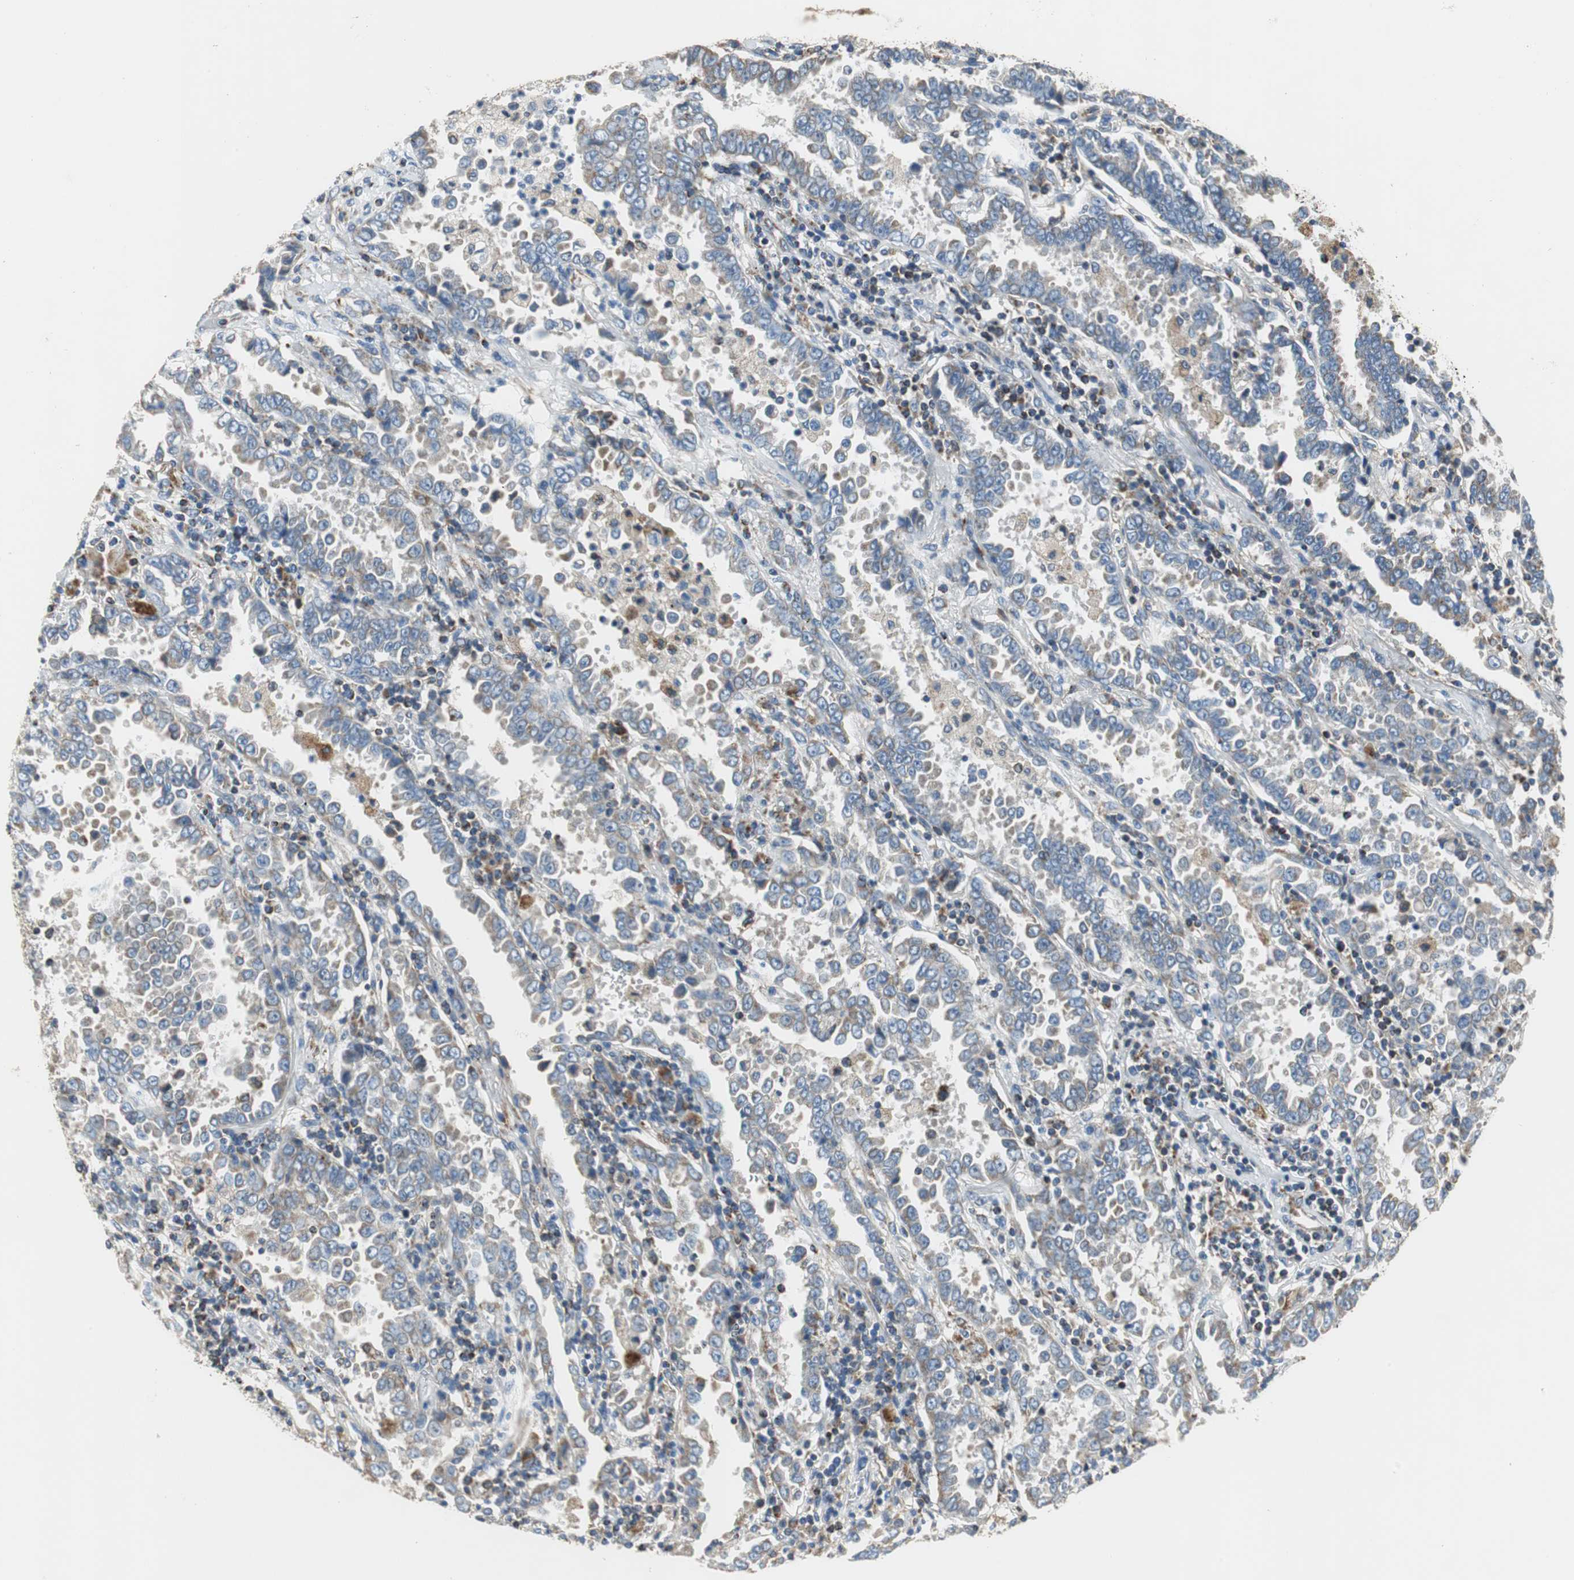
{"staining": {"intensity": "weak", "quantity": ">75%", "location": "cytoplasmic/membranous"}, "tissue": "lung cancer", "cell_type": "Tumor cells", "image_type": "cancer", "snomed": [{"axis": "morphology", "description": "Normal tissue, NOS"}, {"axis": "morphology", "description": "Inflammation, NOS"}, {"axis": "morphology", "description": "Adenocarcinoma, NOS"}, {"axis": "topography", "description": "Lung"}], "caption": "Lung cancer stained with DAB (3,3'-diaminobenzidine) immunohistochemistry (IHC) shows low levels of weak cytoplasmic/membranous positivity in approximately >75% of tumor cells.", "gene": "GSTK1", "patient": {"sex": "female", "age": 64}}